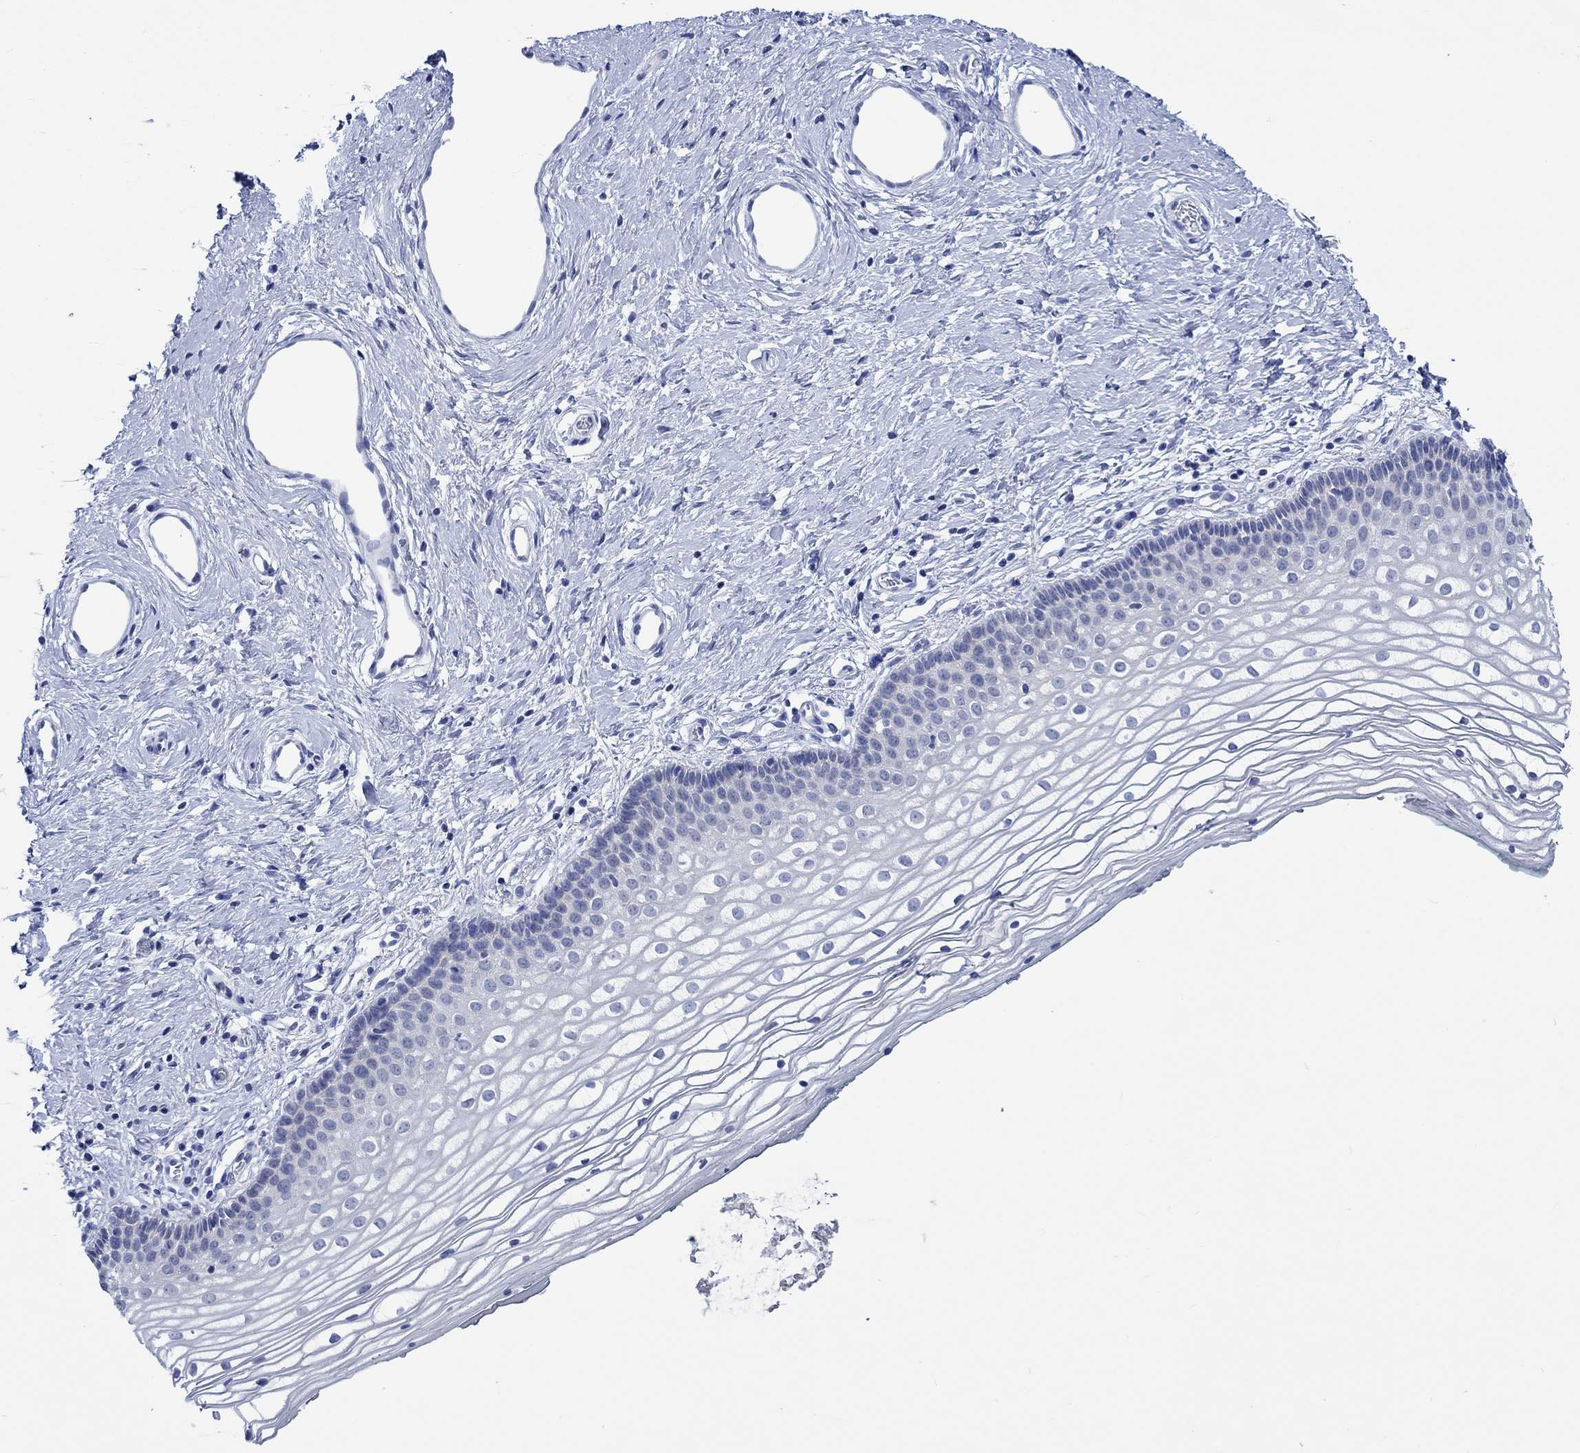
{"staining": {"intensity": "negative", "quantity": "none", "location": "none"}, "tissue": "vagina", "cell_type": "Squamous epithelial cells", "image_type": "normal", "snomed": [{"axis": "morphology", "description": "Normal tissue, NOS"}, {"axis": "topography", "description": "Vagina"}], "caption": "The histopathology image displays no significant staining in squamous epithelial cells of vagina.", "gene": "PTPRN2", "patient": {"sex": "female", "age": 36}}